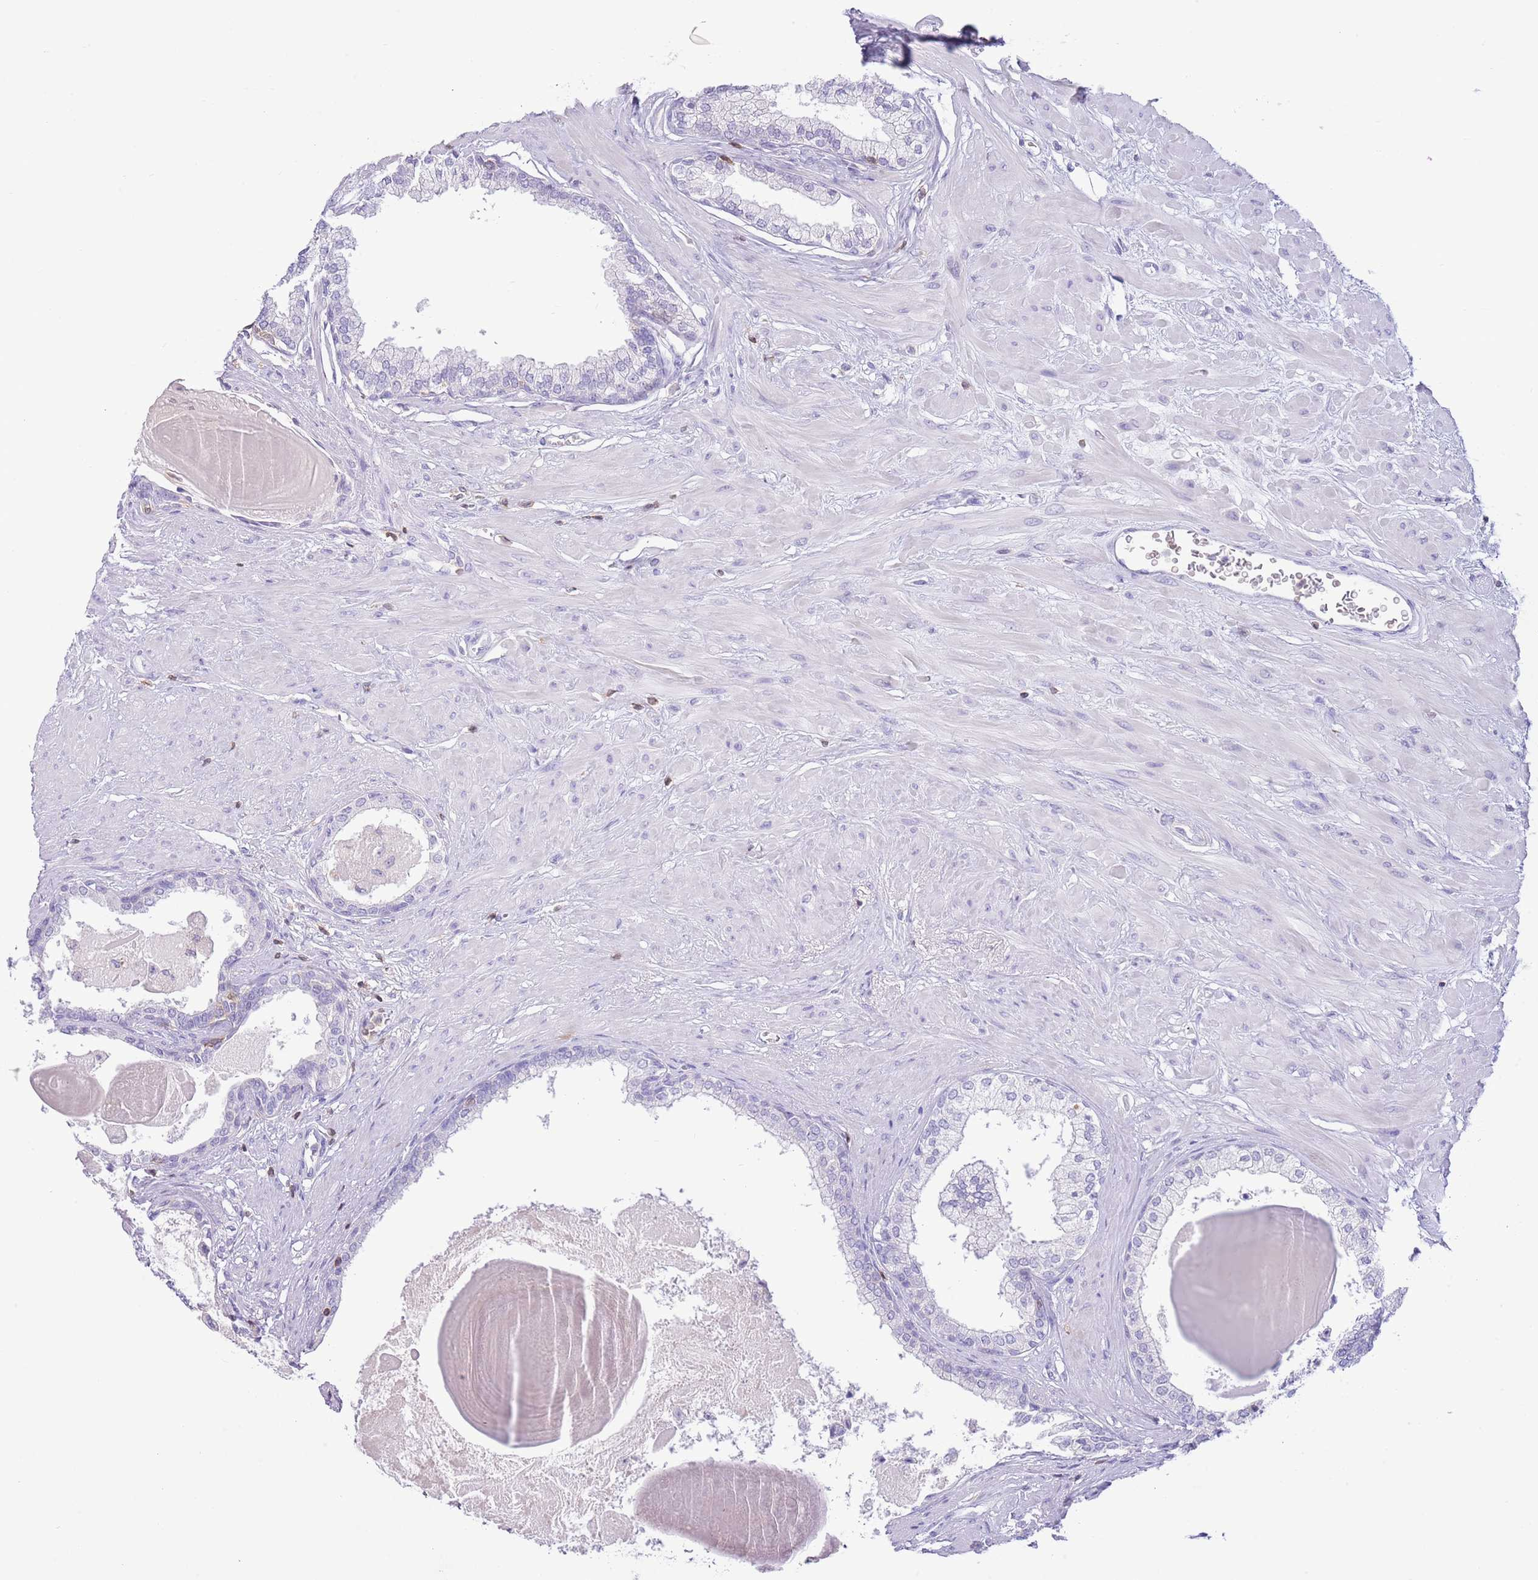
{"staining": {"intensity": "negative", "quantity": "none", "location": "none"}, "tissue": "prostate", "cell_type": "Glandular cells", "image_type": "normal", "snomed": [{"axis": "morphology", "description": "Normal tissue, NOS"}, {"axis": "topography", "description": "Prostate"}], "caption": "An image of prostate stained for a protein demonstrates no brown staining in glandular cells. (Stains: DAB immunohistochemistry (IHC) with hematoxylin counter stain, Microscopy: brightfield microscopy at high magnification).", "gene": "OR4Q3", "patient": {"sex": "male", "age": 57}}